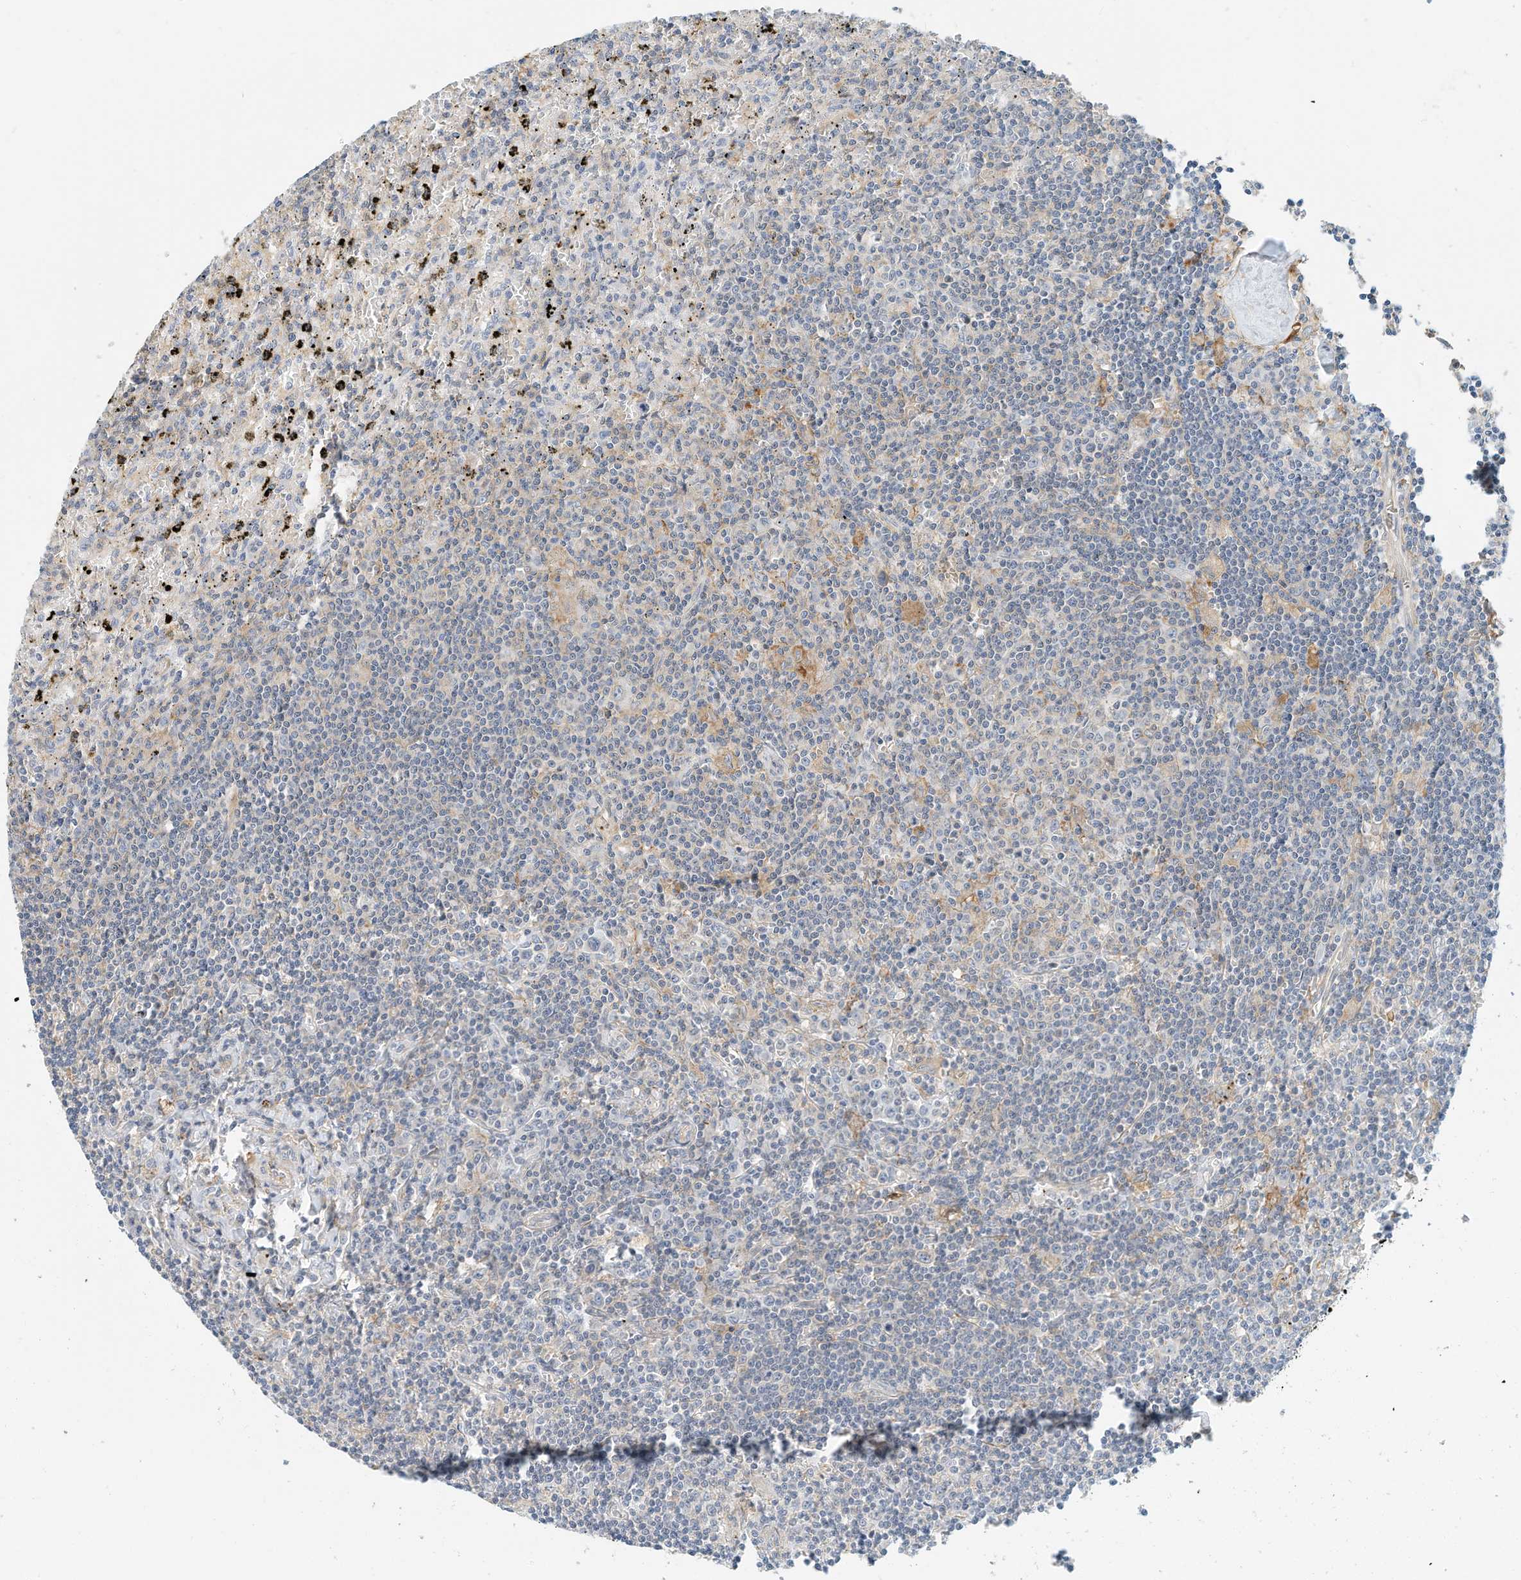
{"staining": {"intensity": "negative", "quantity": "none", "location": "none"}, "tissue": "lymphoma", "cell_type": "Tumor cells", "image_type": "cancer", "snomed": [{"axis": "morphology", "description": "Malignant lymphoma, non-Hodgkin's type, Low grade"}, {"axis": "topography", "description": "Spleen"}], "caption": "The histopathology image shows no staining of tumor cells in lymphoma.", "gene": "MICAL1", "patient": {"sex": "male", "age": 76}}